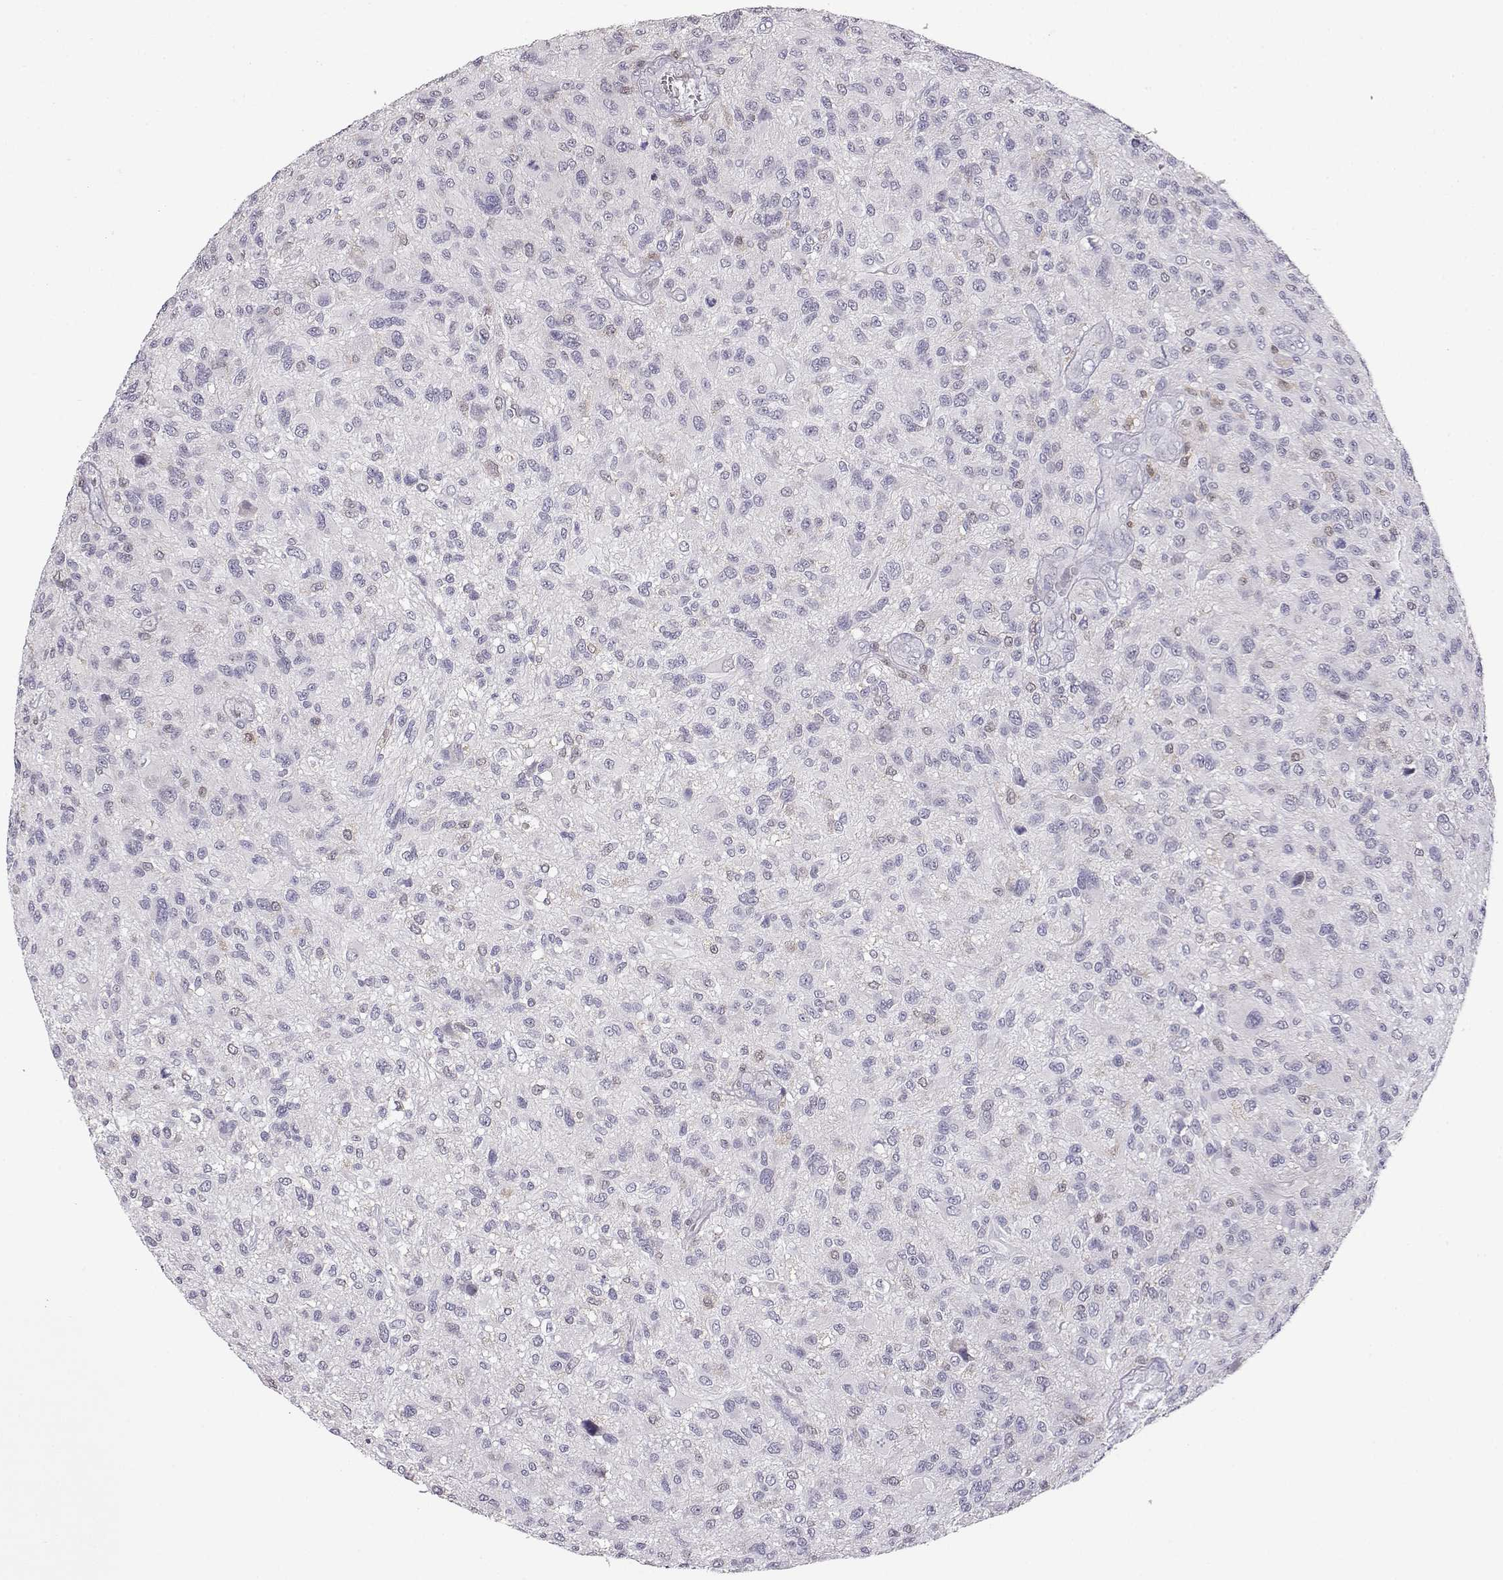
{"staining": {"intensity": "negative", "quantity": "none", "location": "none"}, "tissue": "glioma", "cell_type": "Tumor cells", "image_type": "cancer", "snomed": [{"axis": "morphology", "description": "Glioma, malignant, High grade"}, {"axis": "topography", "description": "Brain"}], "caption": "This is a micrograph of immunohistochemistry (IHC) staining of glioma, which shows no staining in tumor cells.", "gene": "AKR1B1", "patient": {"sex": "male", "age": 47}}